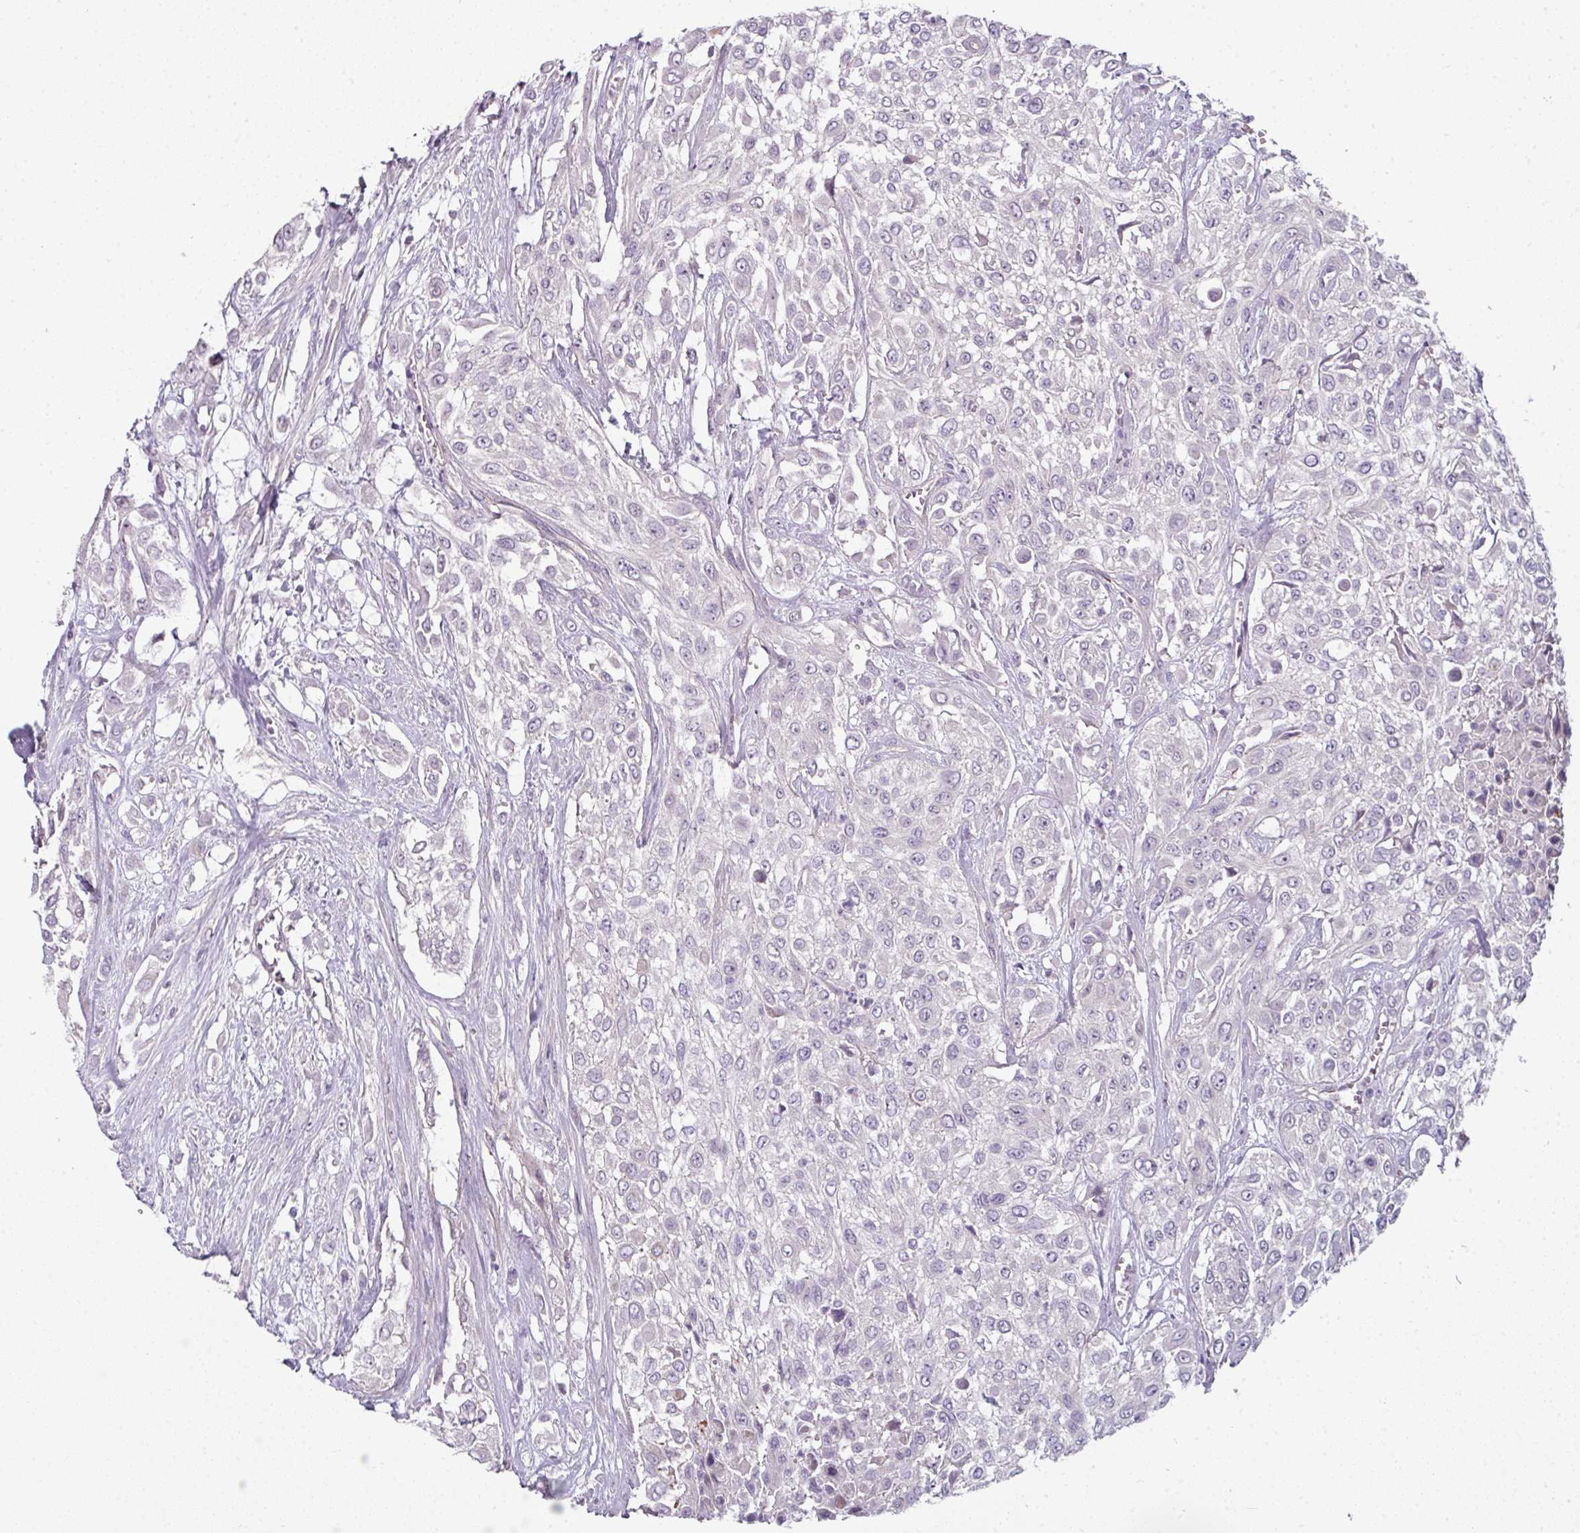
{"staining": {"intensity": "negative", "quantity": "none", "location": "none"}, "tissue": "urothelial cancer", "cell_type": "Tumor cells", "image_type": "cancer", "snomed": [{"axis": "morphology", "description": "Urothelial carcinoma, High grade"}, {"axis": "topography", "description": "Urinary bladder"}], "caption": "High-grade urothelial carcinoma stained for a protein using IHC reveals no expression tumor cells.", "gene": "FHAD1", "patient": {"sex": "male", "age": 57}}